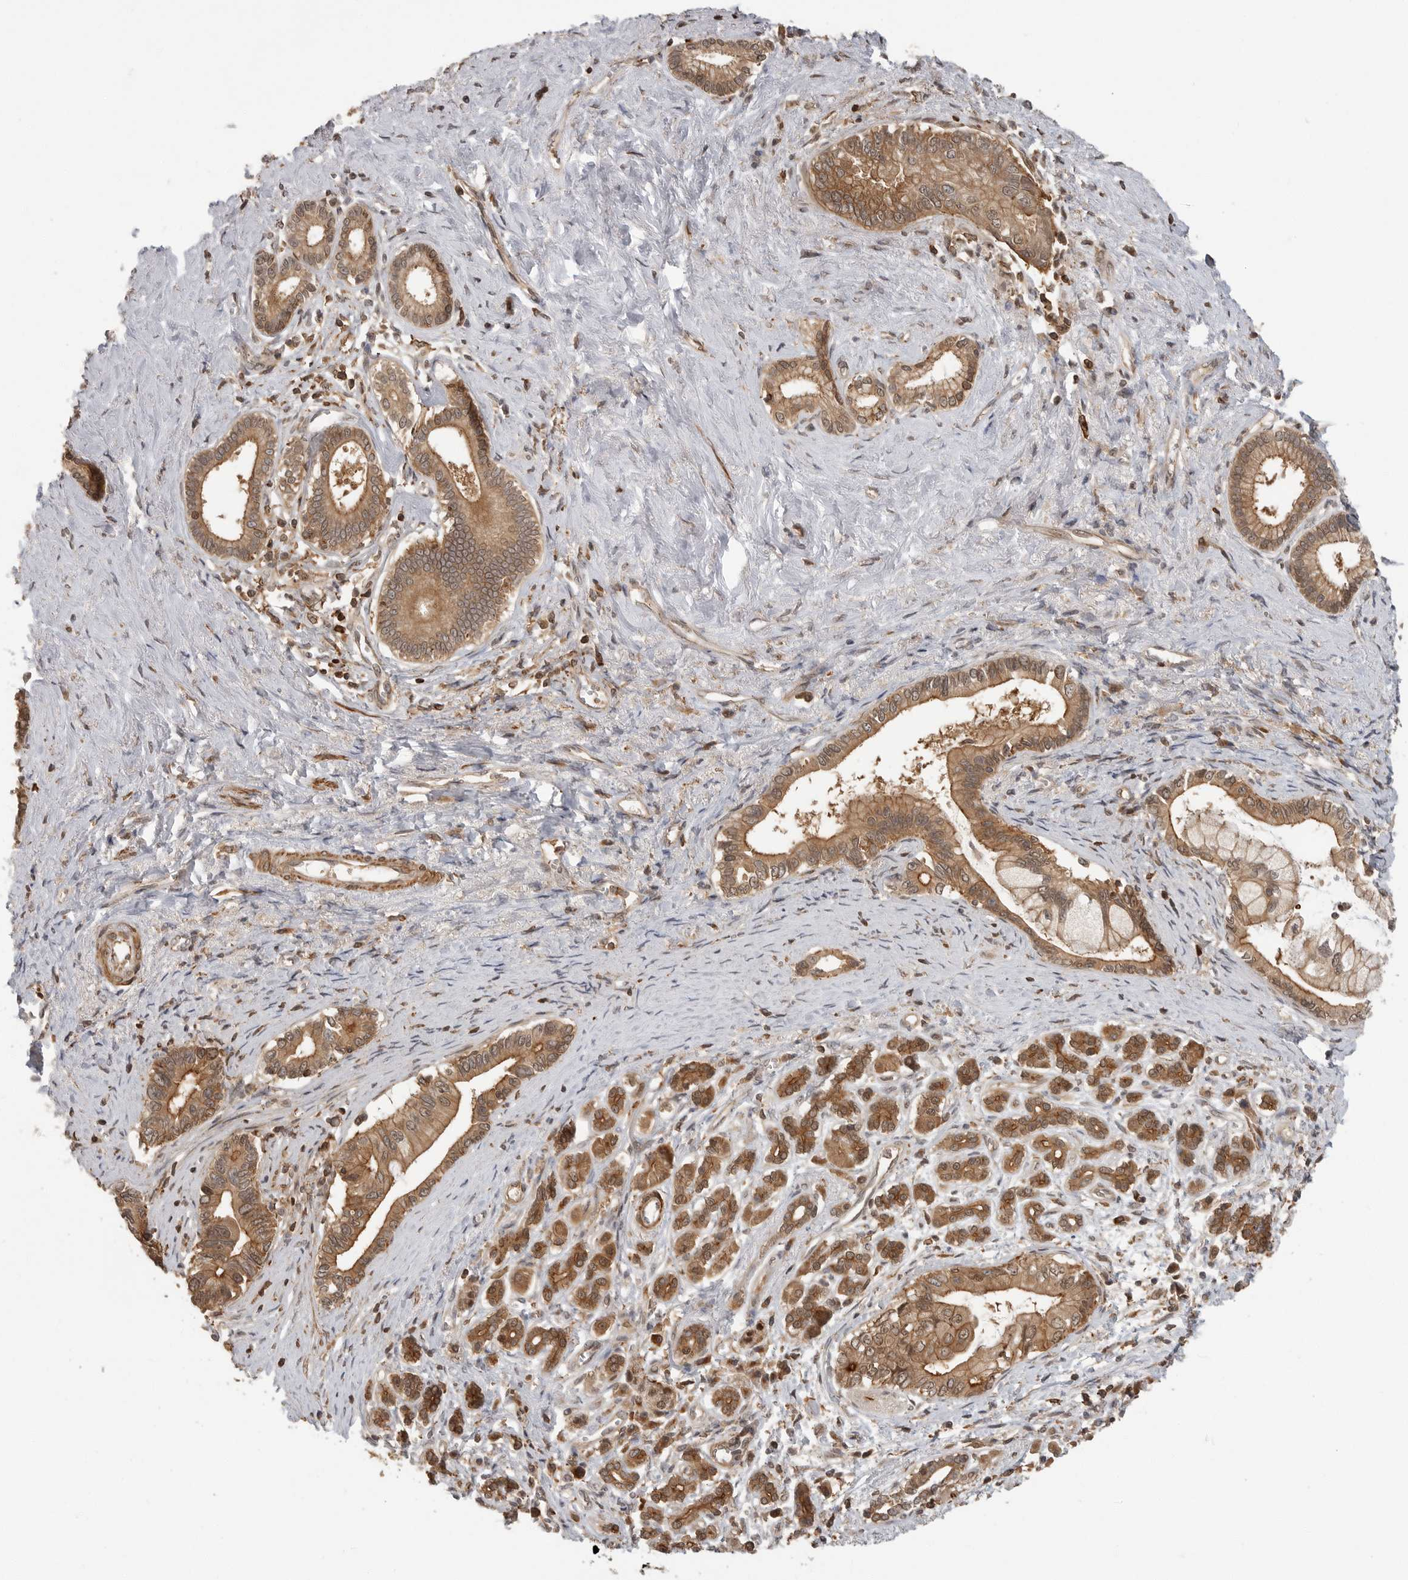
{"staining": {"intensity": "moderate", "quantity": ">75%", "location": "cytoplasmic/membranous,nuclear"}, "tissue": "pancreatic cancer", "cell_type": "Tumor cells", "image_type": "cancer", "snomed": [{"axis": "morphology", "description": "Adenocarcinoma, NOS"}, {"axis": "topography", "description": "Pancreas"}], "caption": "Pancreatic adenocarcinoma stained with a protein marker displays moderate staining in tumor cells.", "gene": "ERN1", "patient": {"sex": "male", "age": 78}}